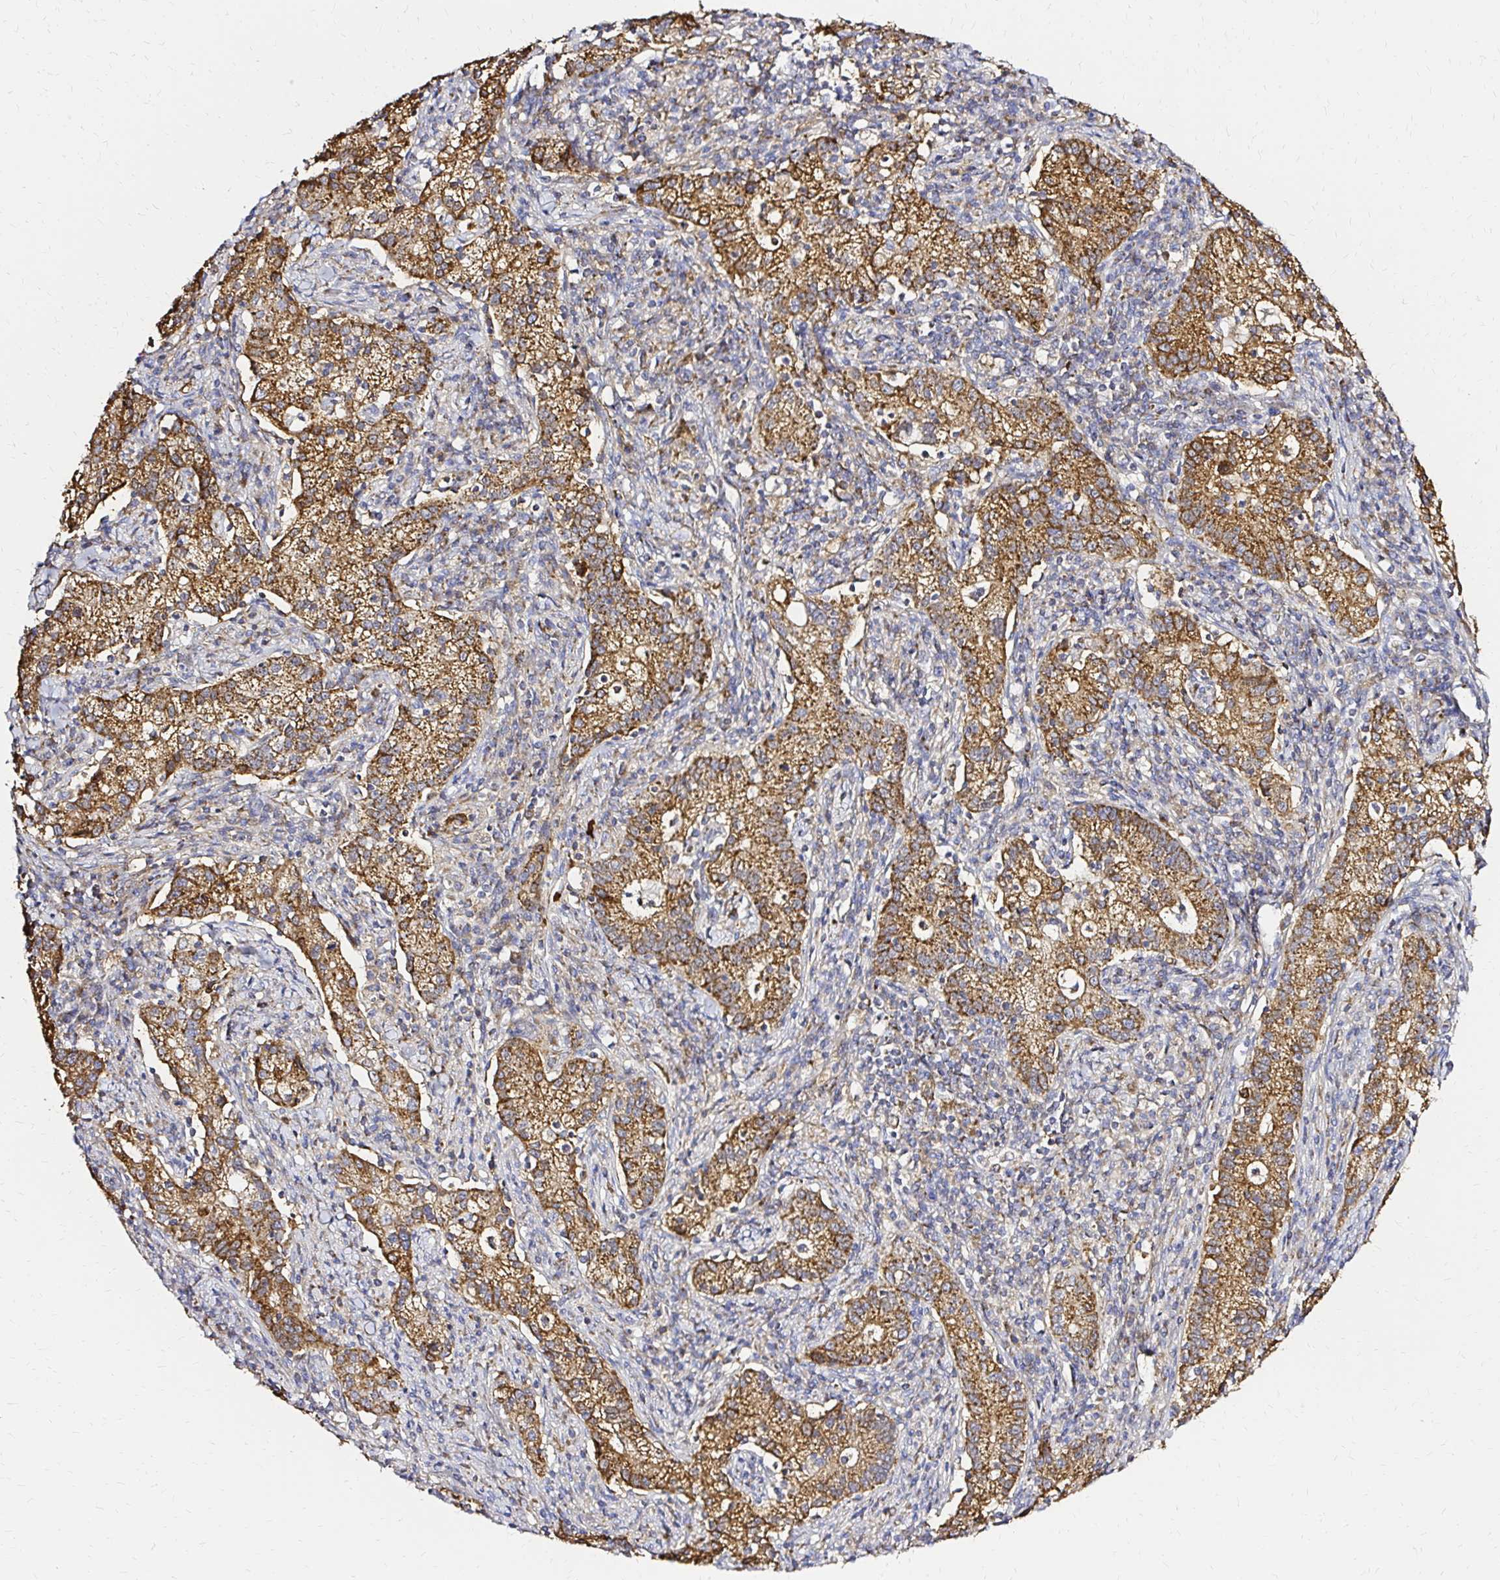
{"staining": {"intensity": "moderate", "quantity": ">75%", "location": "cytoplasmic/membranous"}, "tissue": "cervical cancer", "cell_type": "Tumor cells", "image_type": "cancer", "snomed": [{"axis": "morphology", "description": "Normal tissue, NOS"}, {"axis": "morphology", "description": "Adenocarcinoma, NOS"}, {"axis": "topography", "description": "Cervix"}], "caption": "Adenocarcinoma (cervical) stained with a protein marker exhibits moderate staining in tumor cells.", "gene": "MRPL13", "patient": {"sex": "female", "age": 44}}